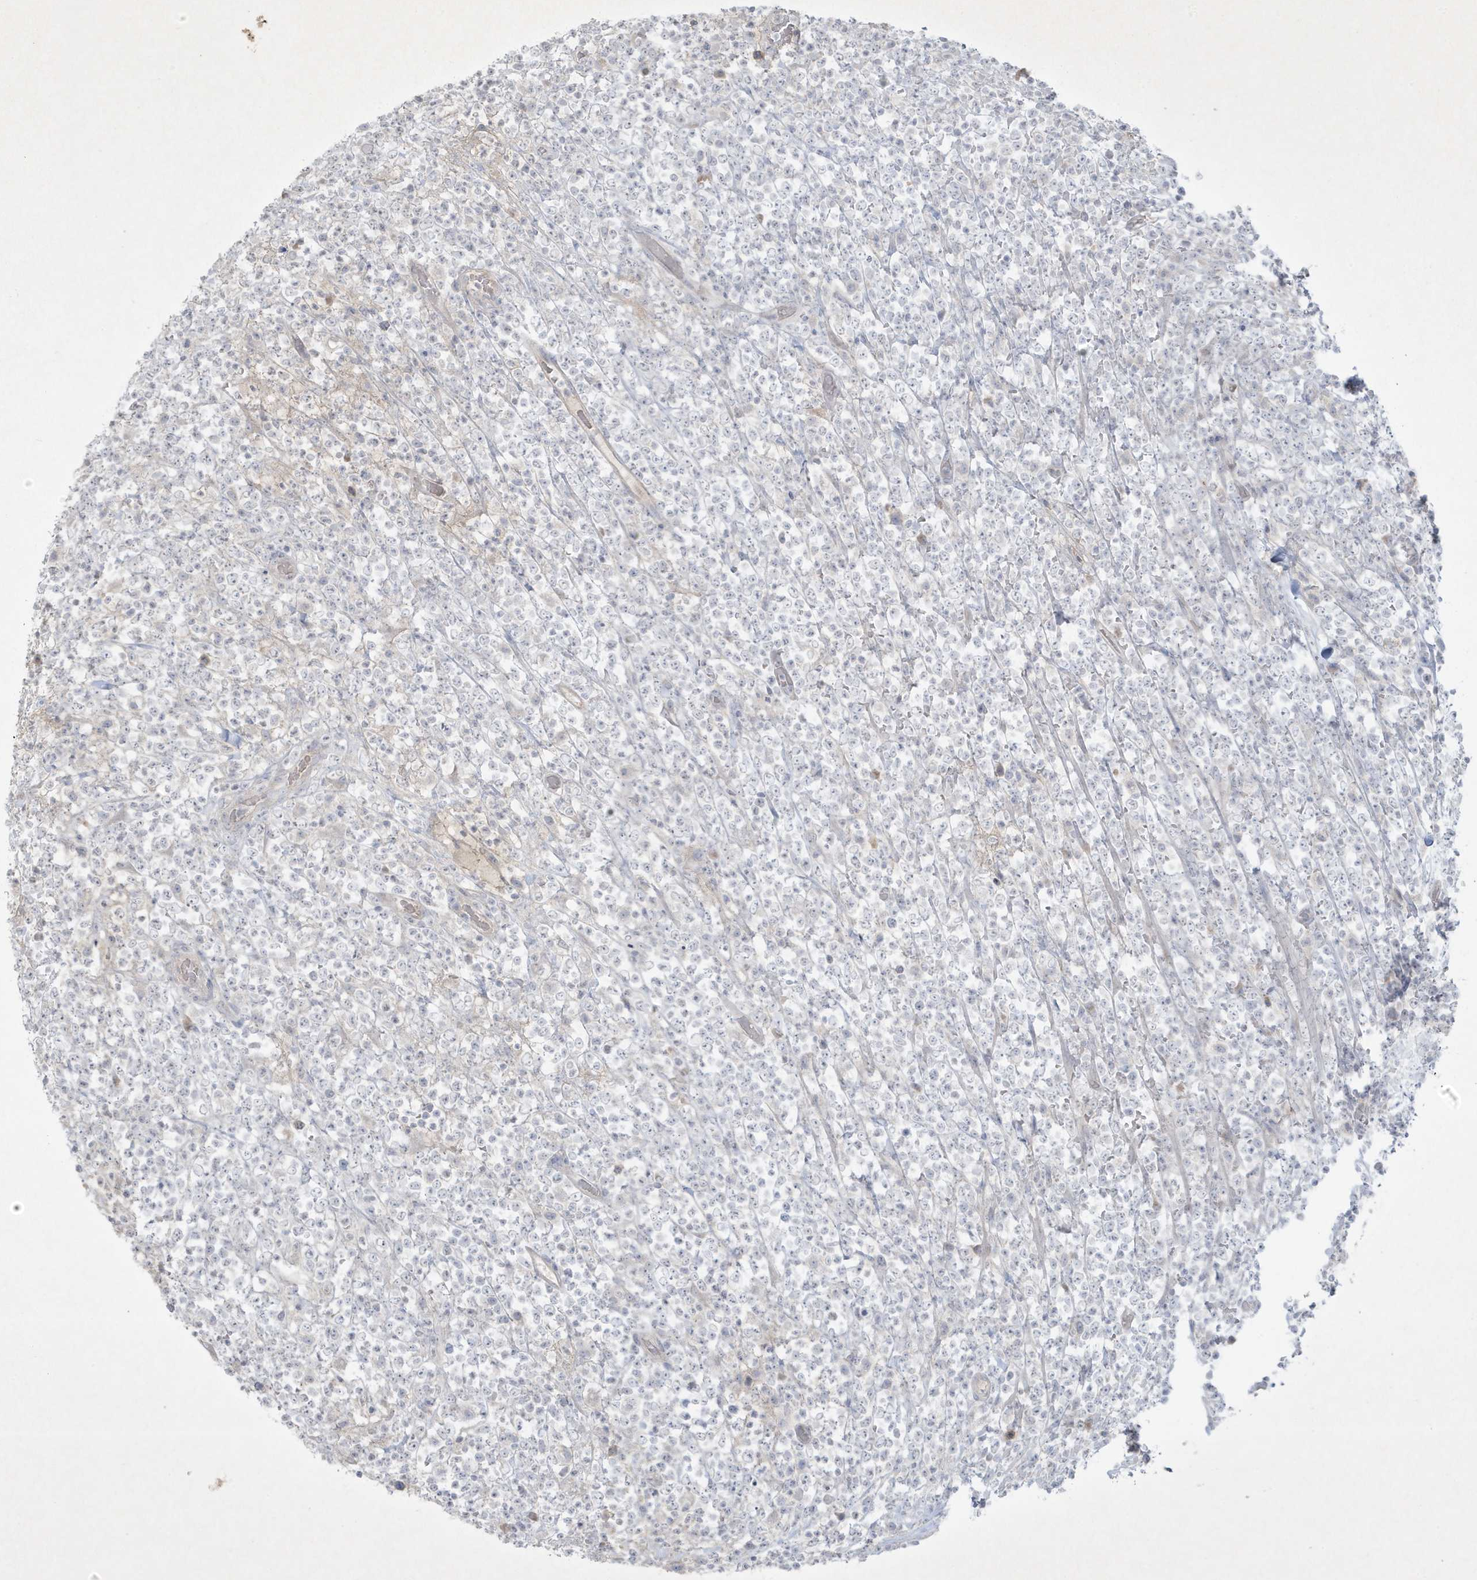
{"staining": {"intensity": "negative", "quantity": "none", "location": "none"}, "tissue": "lymphoma", "cell_type": "Tumor cells", "image_type": "cancer", "snomed": [{"axis": "morphology", "description": "Malignant lymphoma, non-Hodgkin's type, High grade"}, {"axis": "topography", "description": "Colon"}], "caption": "This is an immunohistochemistry micrograph of human high-grade malignant lymphoma, non-Hodgkin's type. There is no positivity in tumor cells.", "gene": "CCDC24", "patient": {"sex": "female", "age": 53}}